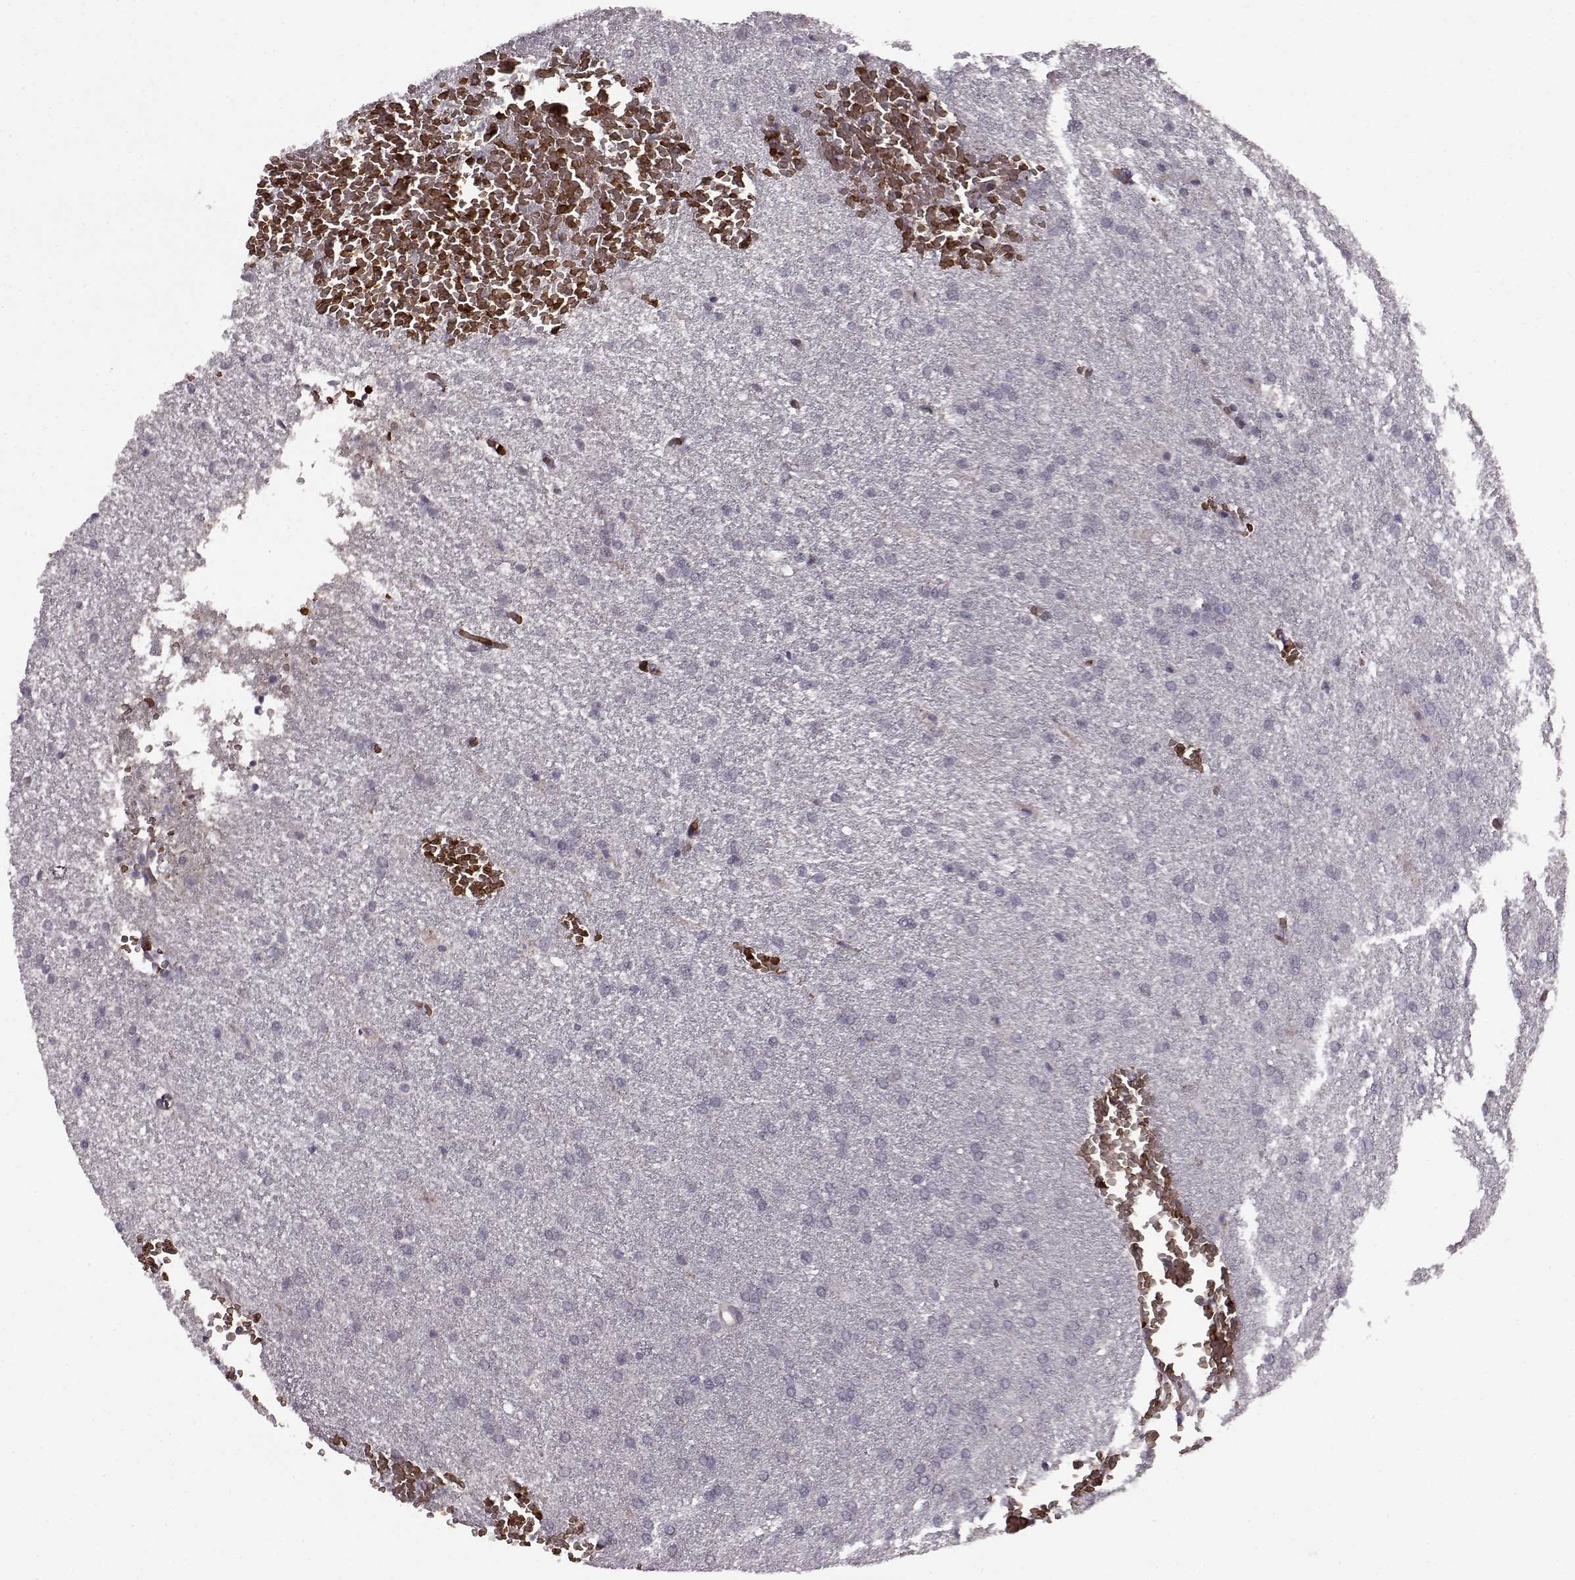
{"staining": {"intensity": "negative", "quantity": "none", "location": "none"}, "tissue": "glioma", "cell_type": "Tumor cells", "image_type": "cancer", "snomed": [{"axis": "morphology", "description": "Glioma, malignant, High grade"}, {"axis": "topography", "description": "Brain"}], "caption": "An immunohistochemistry photomicrograph of glioma is shown. There is no staining in tumor cells of glioma.", "gene": "PROP1", "patient": {"sex": "male", "age": 68}}